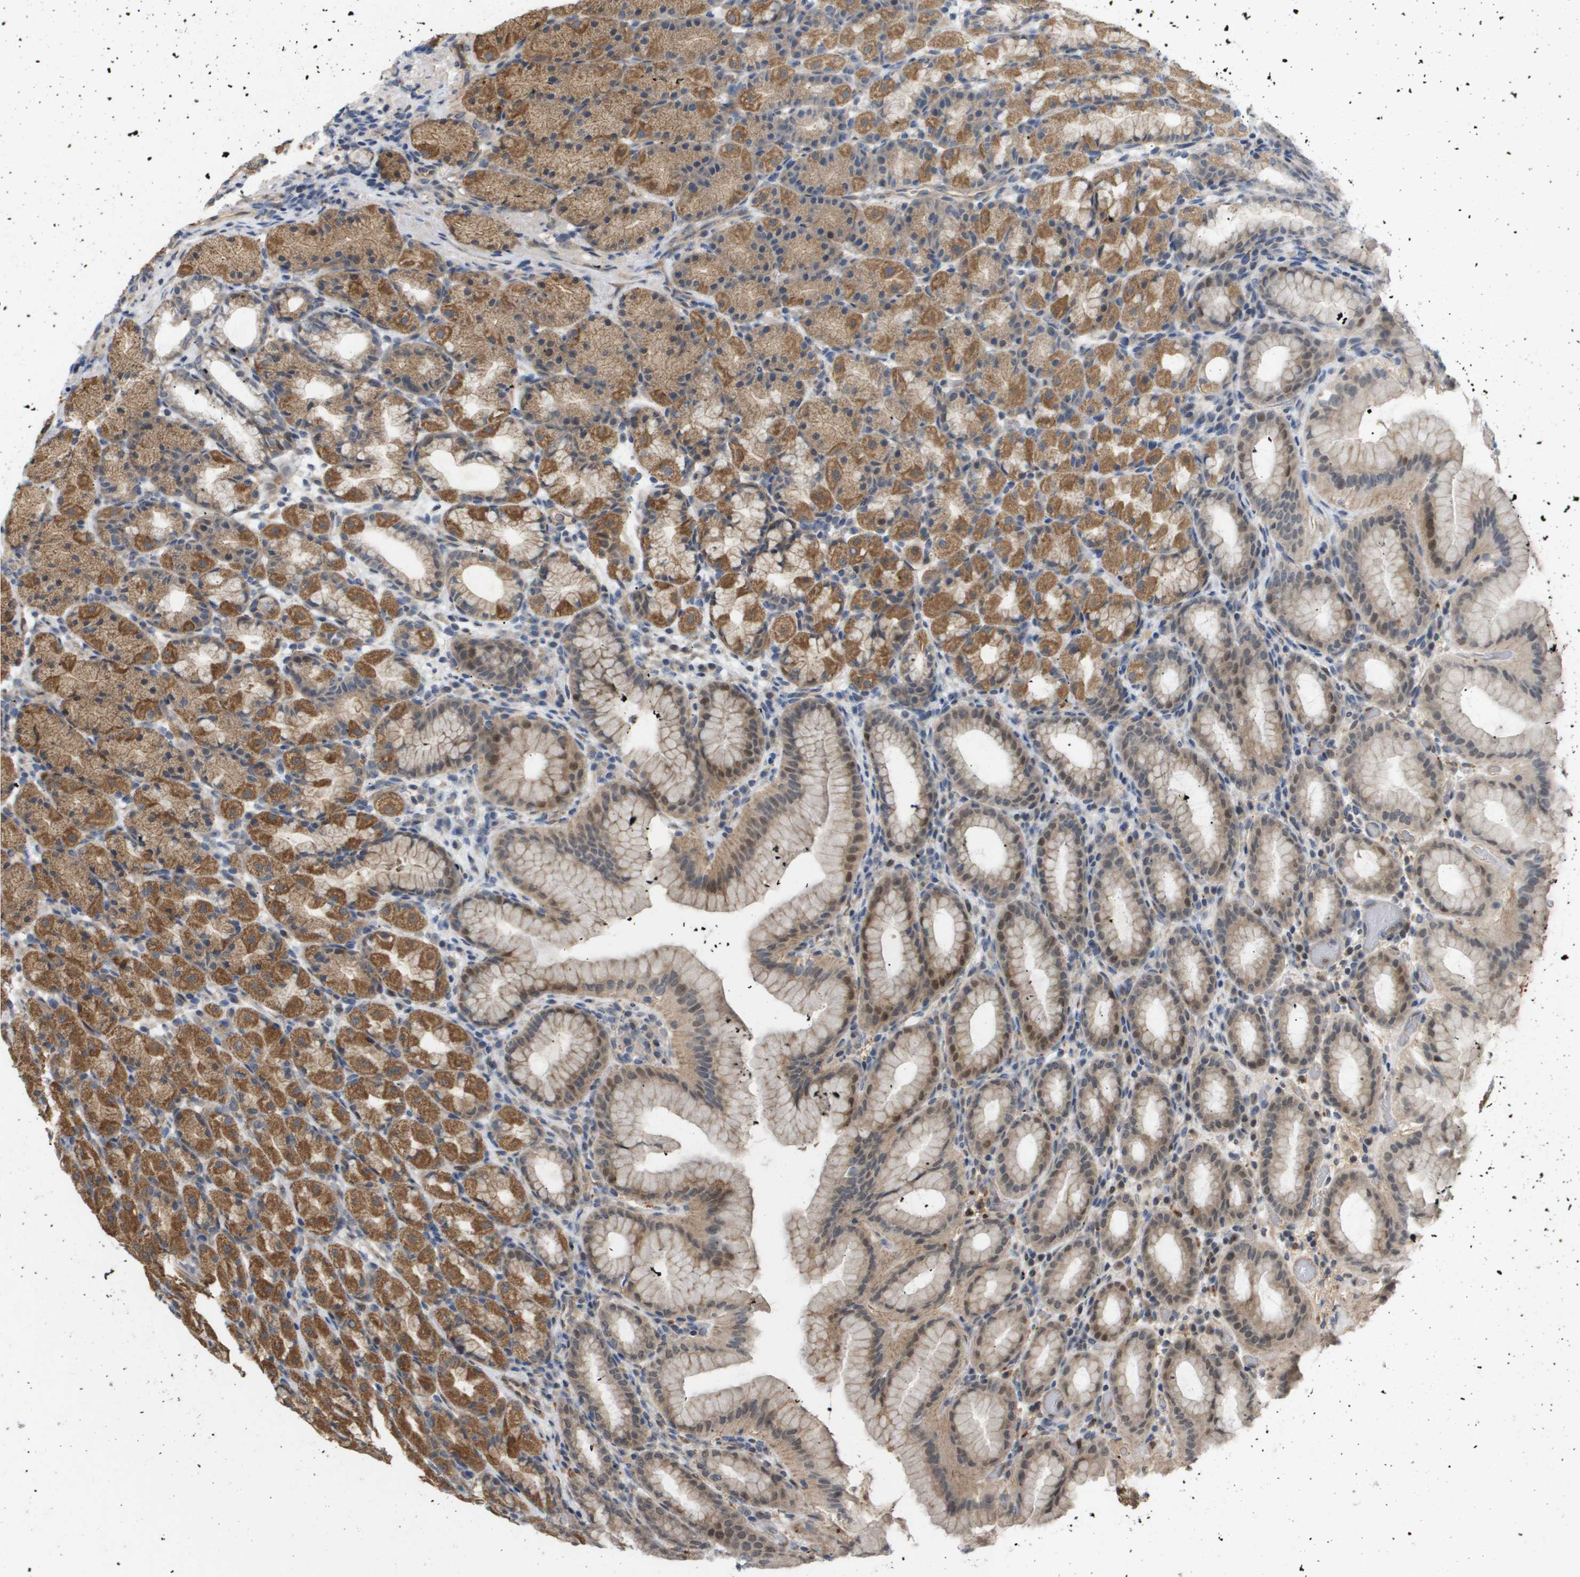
{"staining": {"intensity": "strong", "quantity": ">75%", "location": "cytoplasmic/membranous"}, "tissue": "stomach", "cell_type": "Glandular cells", "image_type": "normal", "snomed": [{"axis": "morphology", "description": "Normal tissue, NOS"}, {"axis": "topography", "description": "Stomach, upper"}], "caption": "Immunohistochemistry (IHC) (DAB) staining of benign human stomach demonstrates strong cytoplasmic/membranous protein staining in about >75% of glandular cells.", "gene": "PDGFB", "patient": {"sex": "male", "age": 68}}